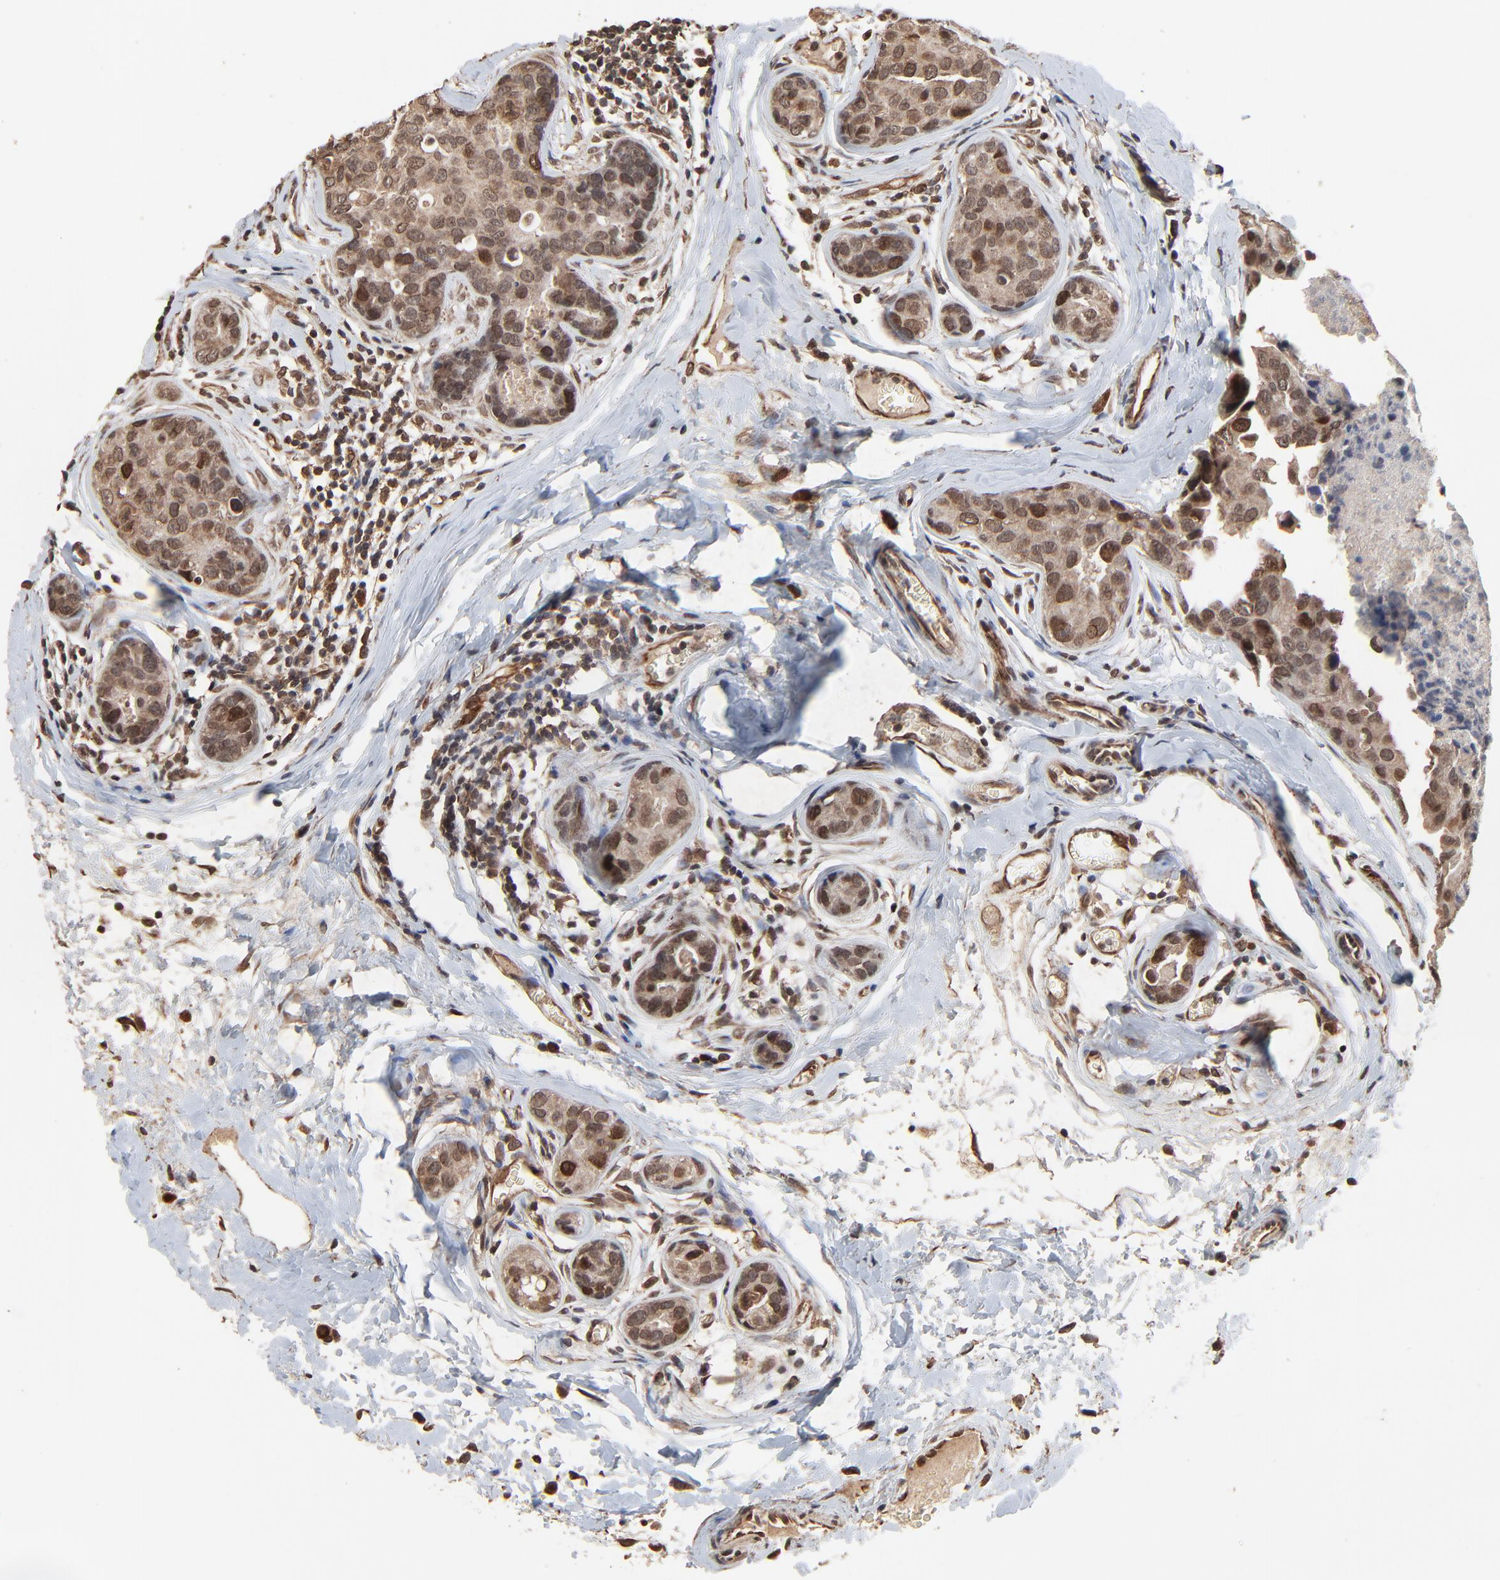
{"staining": {"intensity": "moderate", "quantity": ">75%", "location": "cytoplasmic/membranous,nuclear"}, "tissue": "breast cancer", "cell_type": "Tumor cells", "image_type": "cancer", "snomed": [{"axis": "morphology", "description": "Duct carcinoma"}, {"axis": "topography", "description": "Breast"}], "caption": "Tumor cells display medium levels of moderate cytoplasmic/membranous and nuclear staining in about >75% of cells in human breast invasive ductal carcinoma. The staining is performed using DAB brown chromogen to label protein expression. The nuclei are counter-stained blue using hematoxylin.", "gene": "FAM227A", "patient": {"sex": "female", "age": 24}}